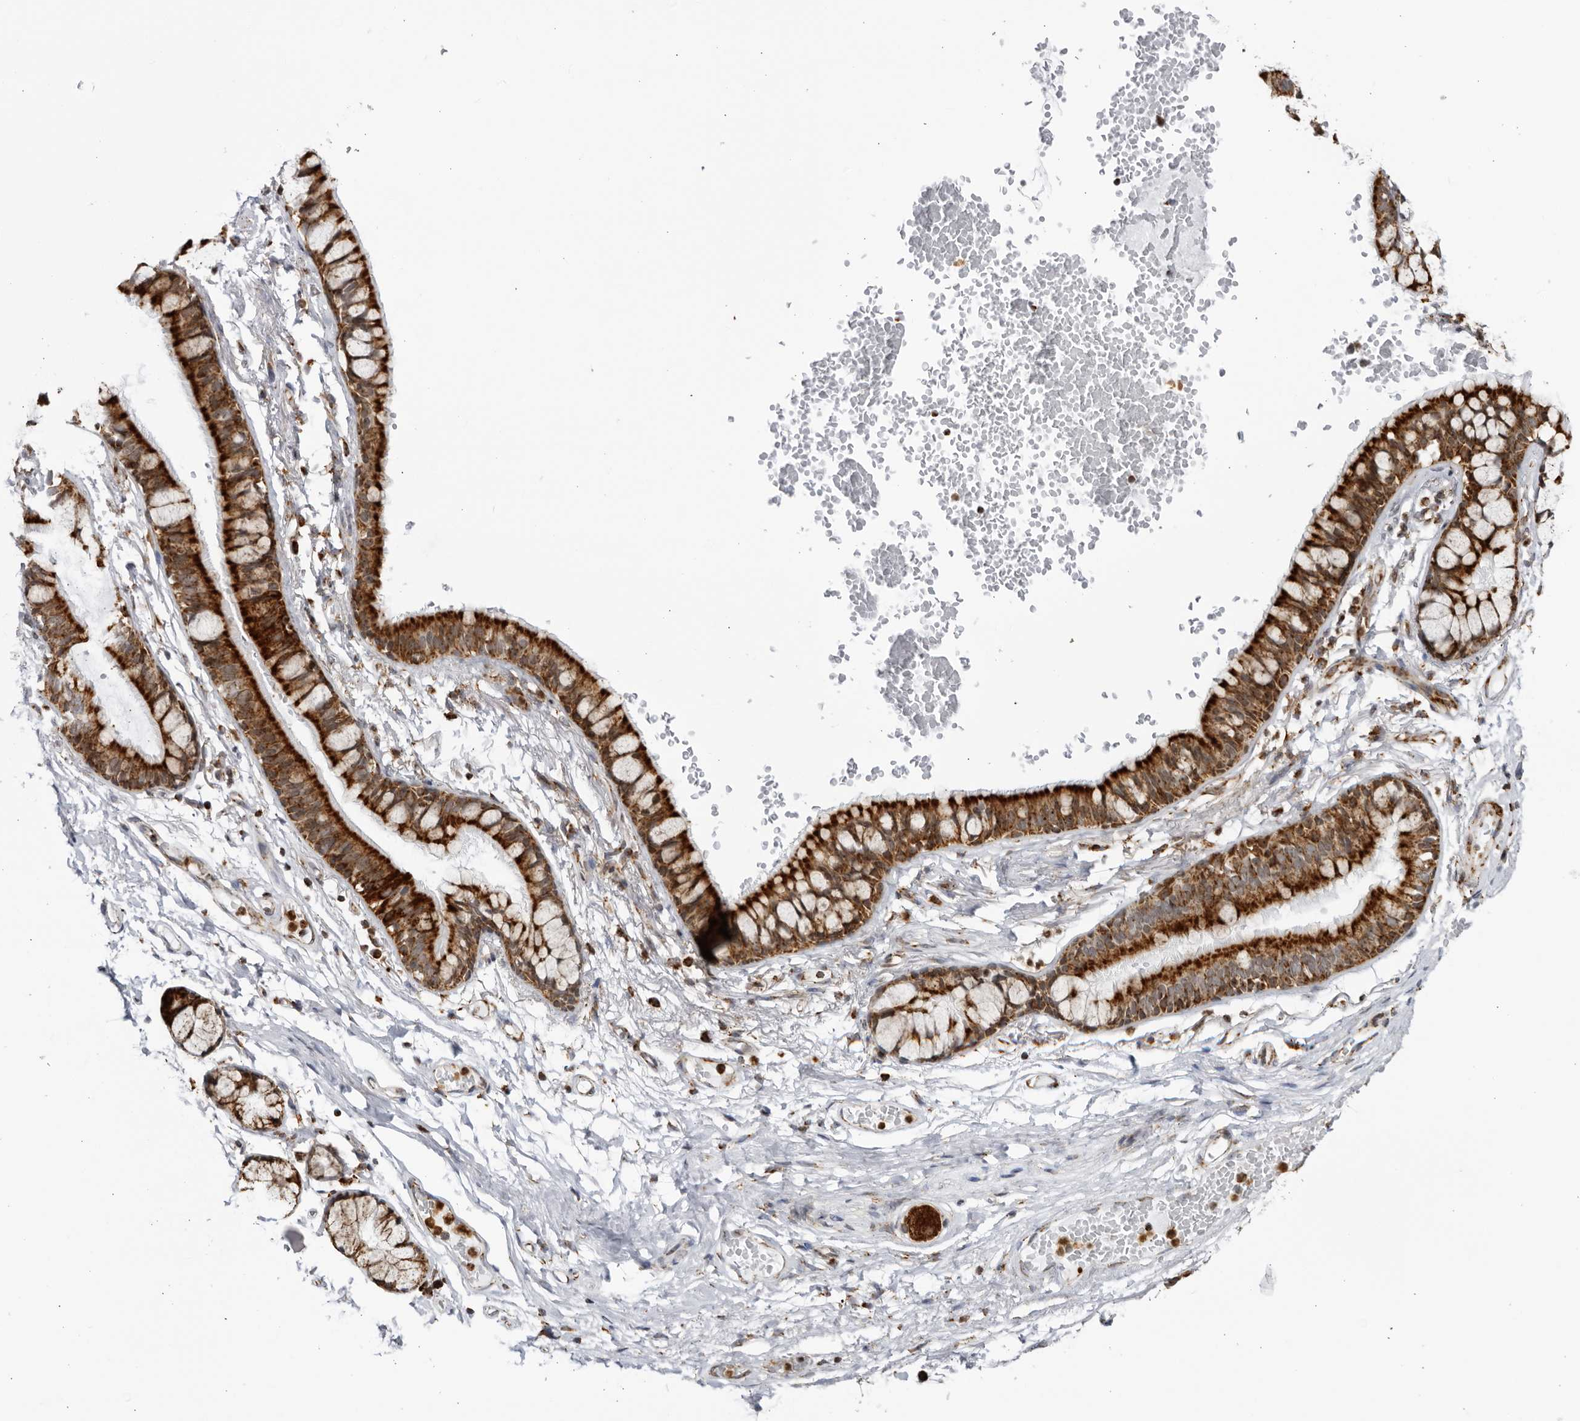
{"staining": {"intensity": "moderate", "quantity": "25%-75%", "location": "cytoplasmic/membranous"}, "tissue": "adipose tissue", "cell_type": "Adipocytes", "image_type": "normal", "snomed": [{"axis": "morphology", "description": "Normal tissue, NOS"}, {"axis": "topography", "description": "Cartilage tissue"}, {"axis": "topography", "description": "Bronchus"}], "caption": "Immunohistochemical staining of normal adipose tissue reveals medium levels of moderate cytoplasmic/membranous positivity in about 25%-75% of adipocytes. (brown staining indicates protein expression, while blue staining denotes nuclei).", "gene": "RBM34", "patient": {"sex": "female", "age": 73}}